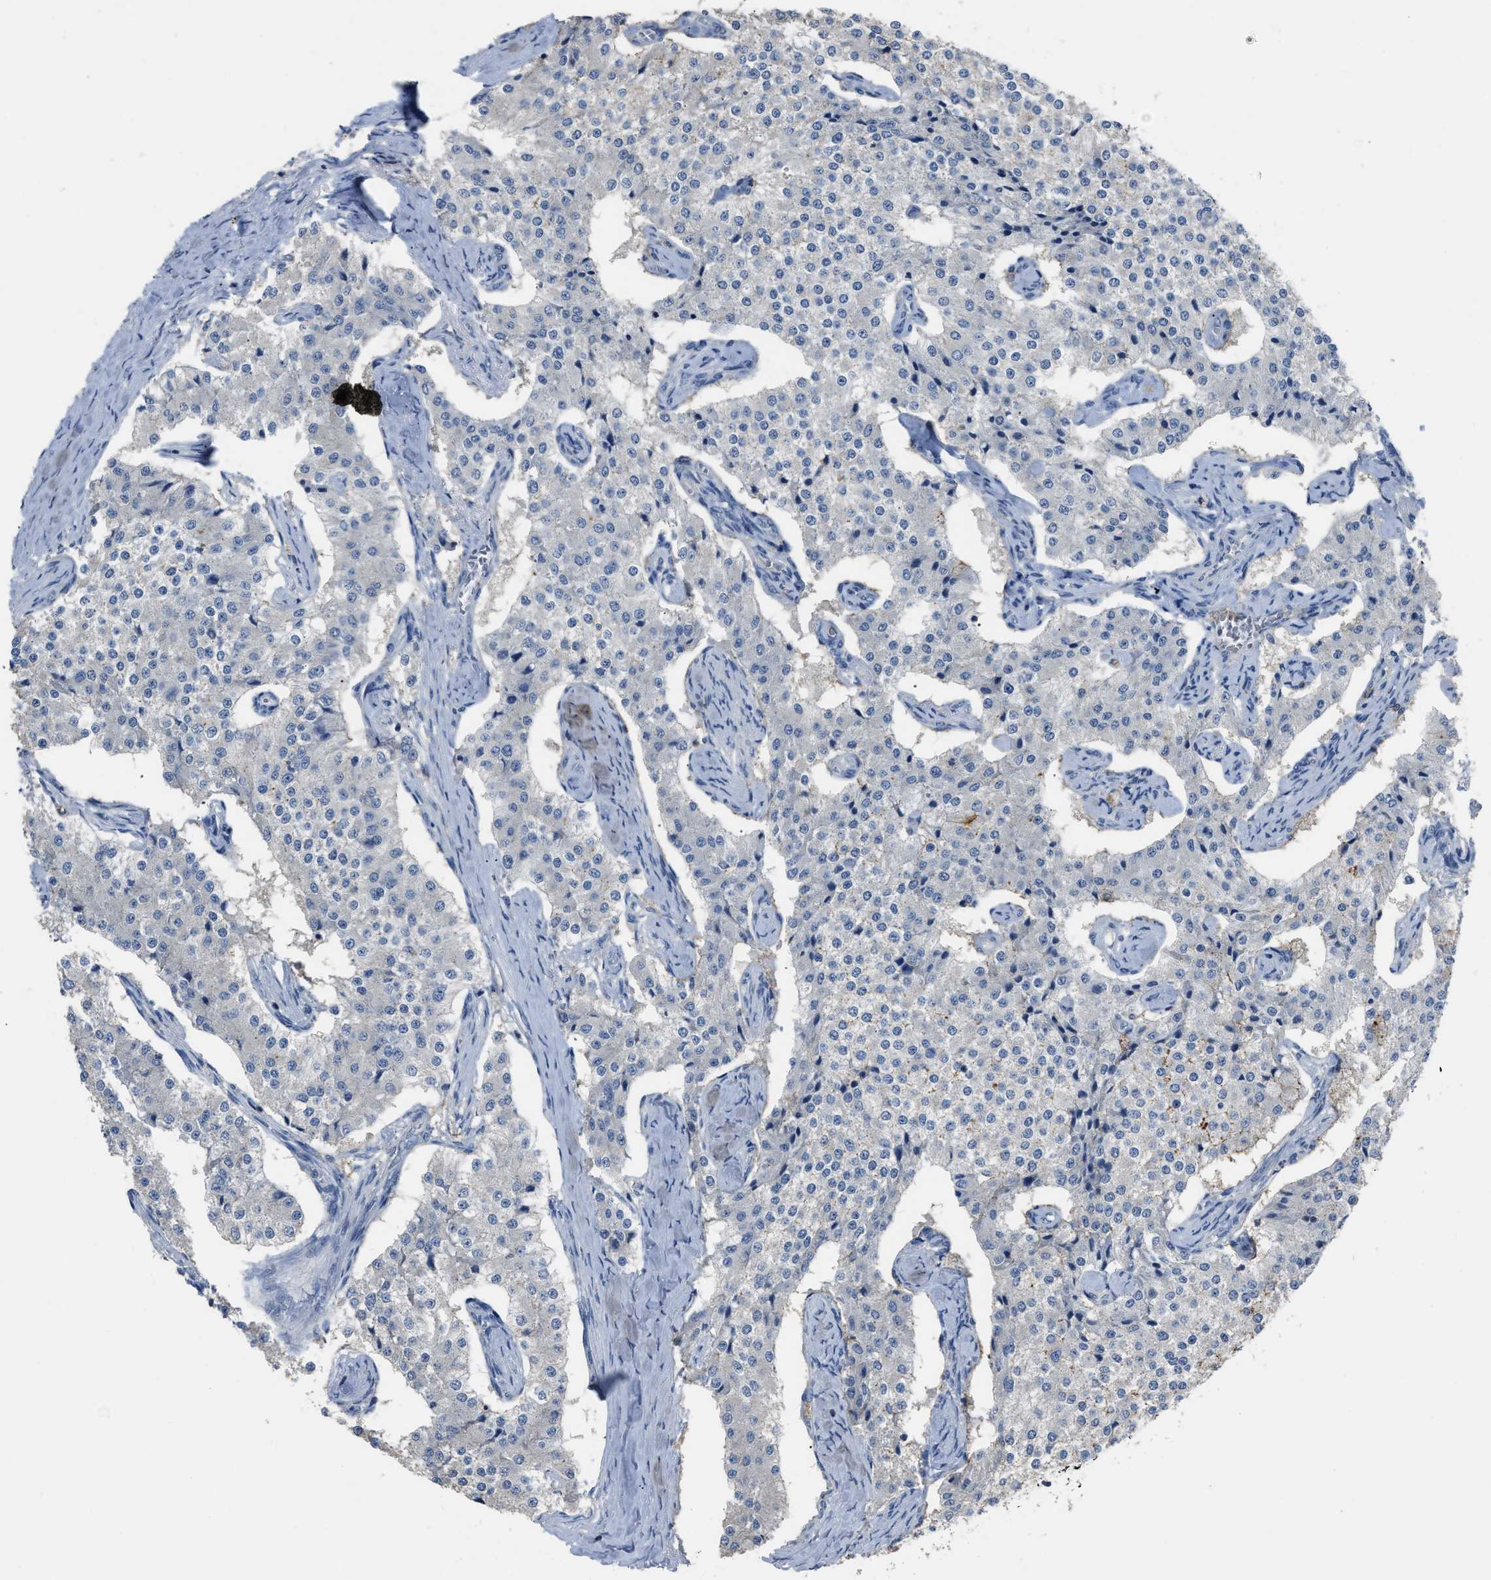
{"staining": {"intensity": "negative", "quantity": "none", "location": "none"}, "tissue": "carcinoid", "cell_type": "Tumor cells", "image_type": "cancer", "snomed": [{"axis": "morphology", "description": "Carcinoid, malignant, NOS"}, {"axis": "topography", "description": "Colon"}], "caption": "Tumor cells show no significant protein staining in malignant carcinoid.", "gene": "OR51E1", "patient": {"sex": "female", "age": 52}}